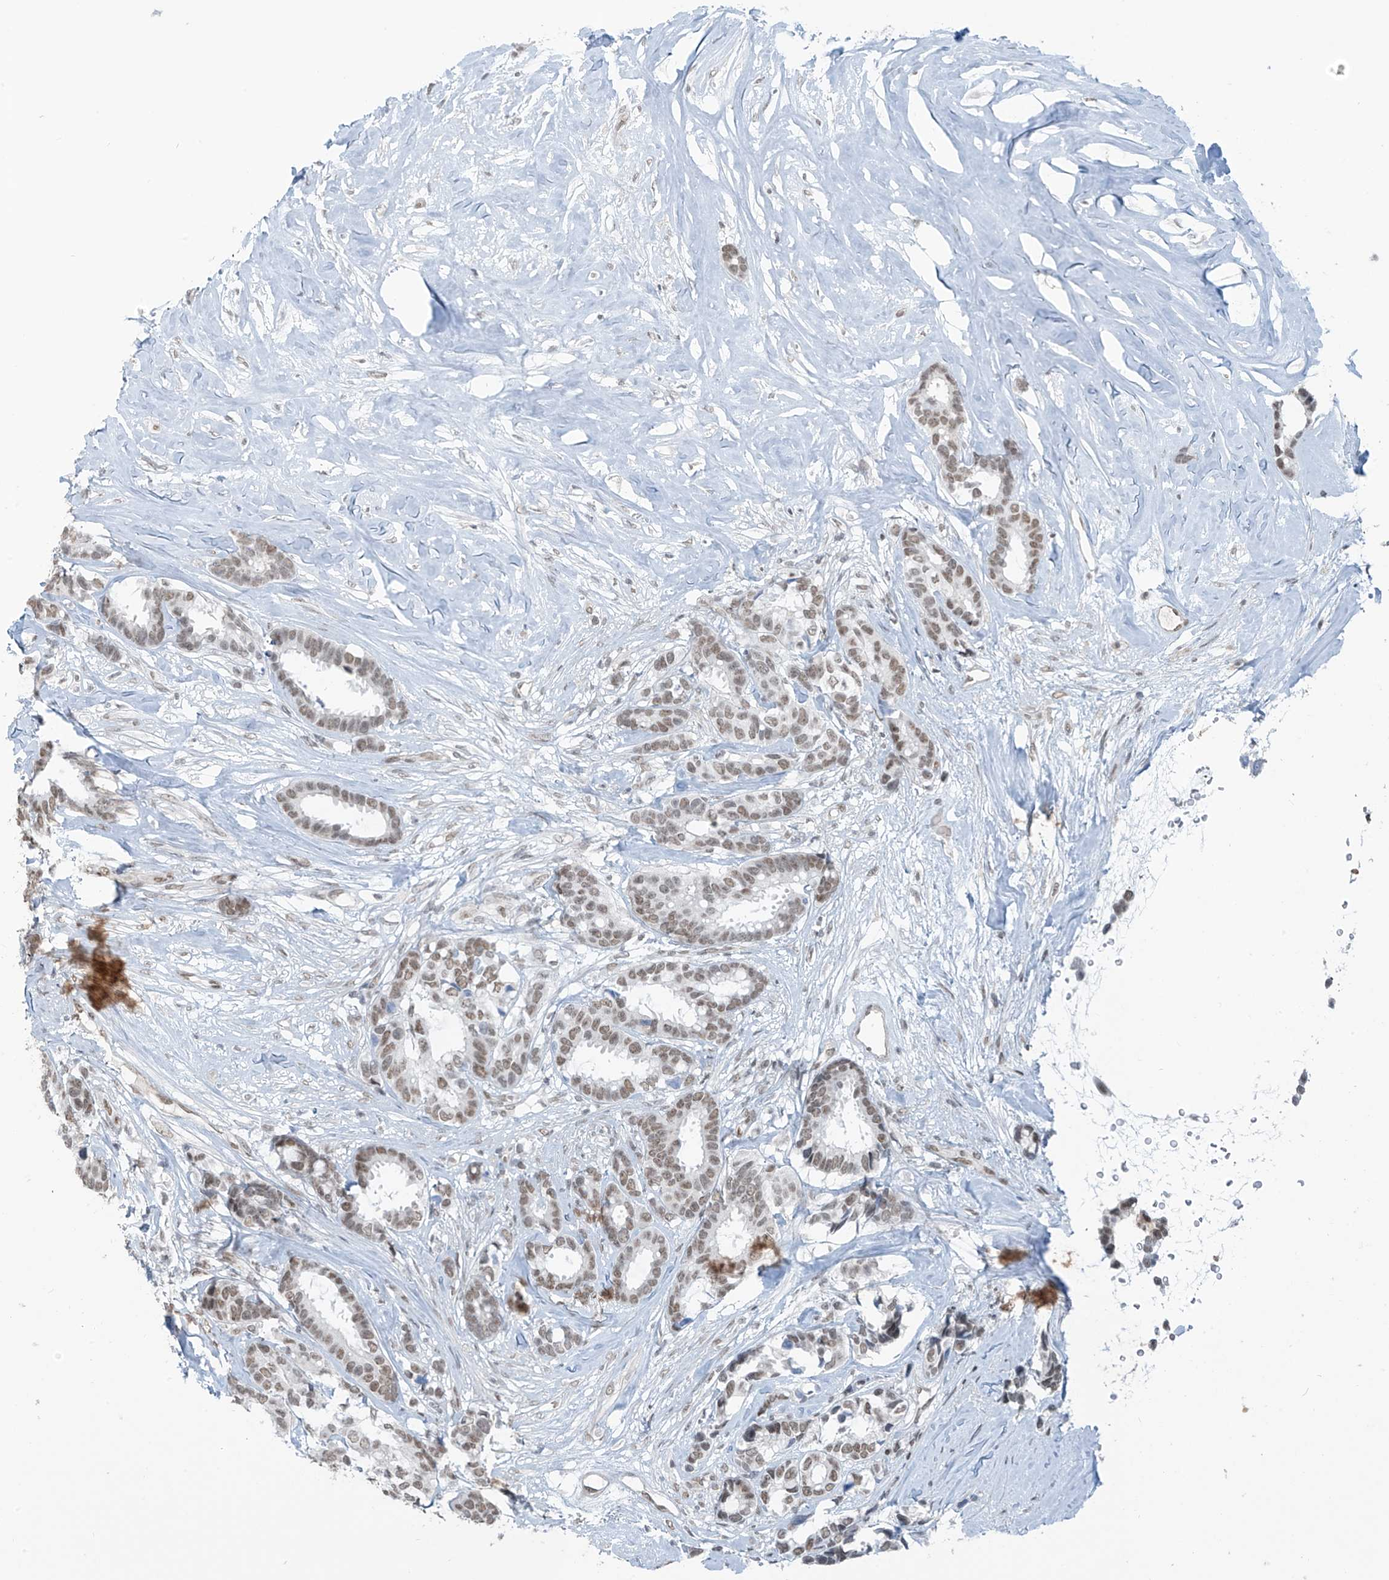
{"staining": {"intensity": "moderate", "quantity": ">75%", "location": "nuclear"}, "tissue": "breast cancer", "cell_type": "Tumor cells", "image_type": "cancer", "snomed": [{"axis": "morphology", "description": "Duct carcinoma"}, {"axis": "topography", "description": "Breast"}], "caption": "Tumor cells demonstrate medium levels of moderate nuclear staining in approximately >75% of cells in human intraductal carcinoma (breast).", "gene": "MCM9", "patient": {"sex": "female", "age": 87}}